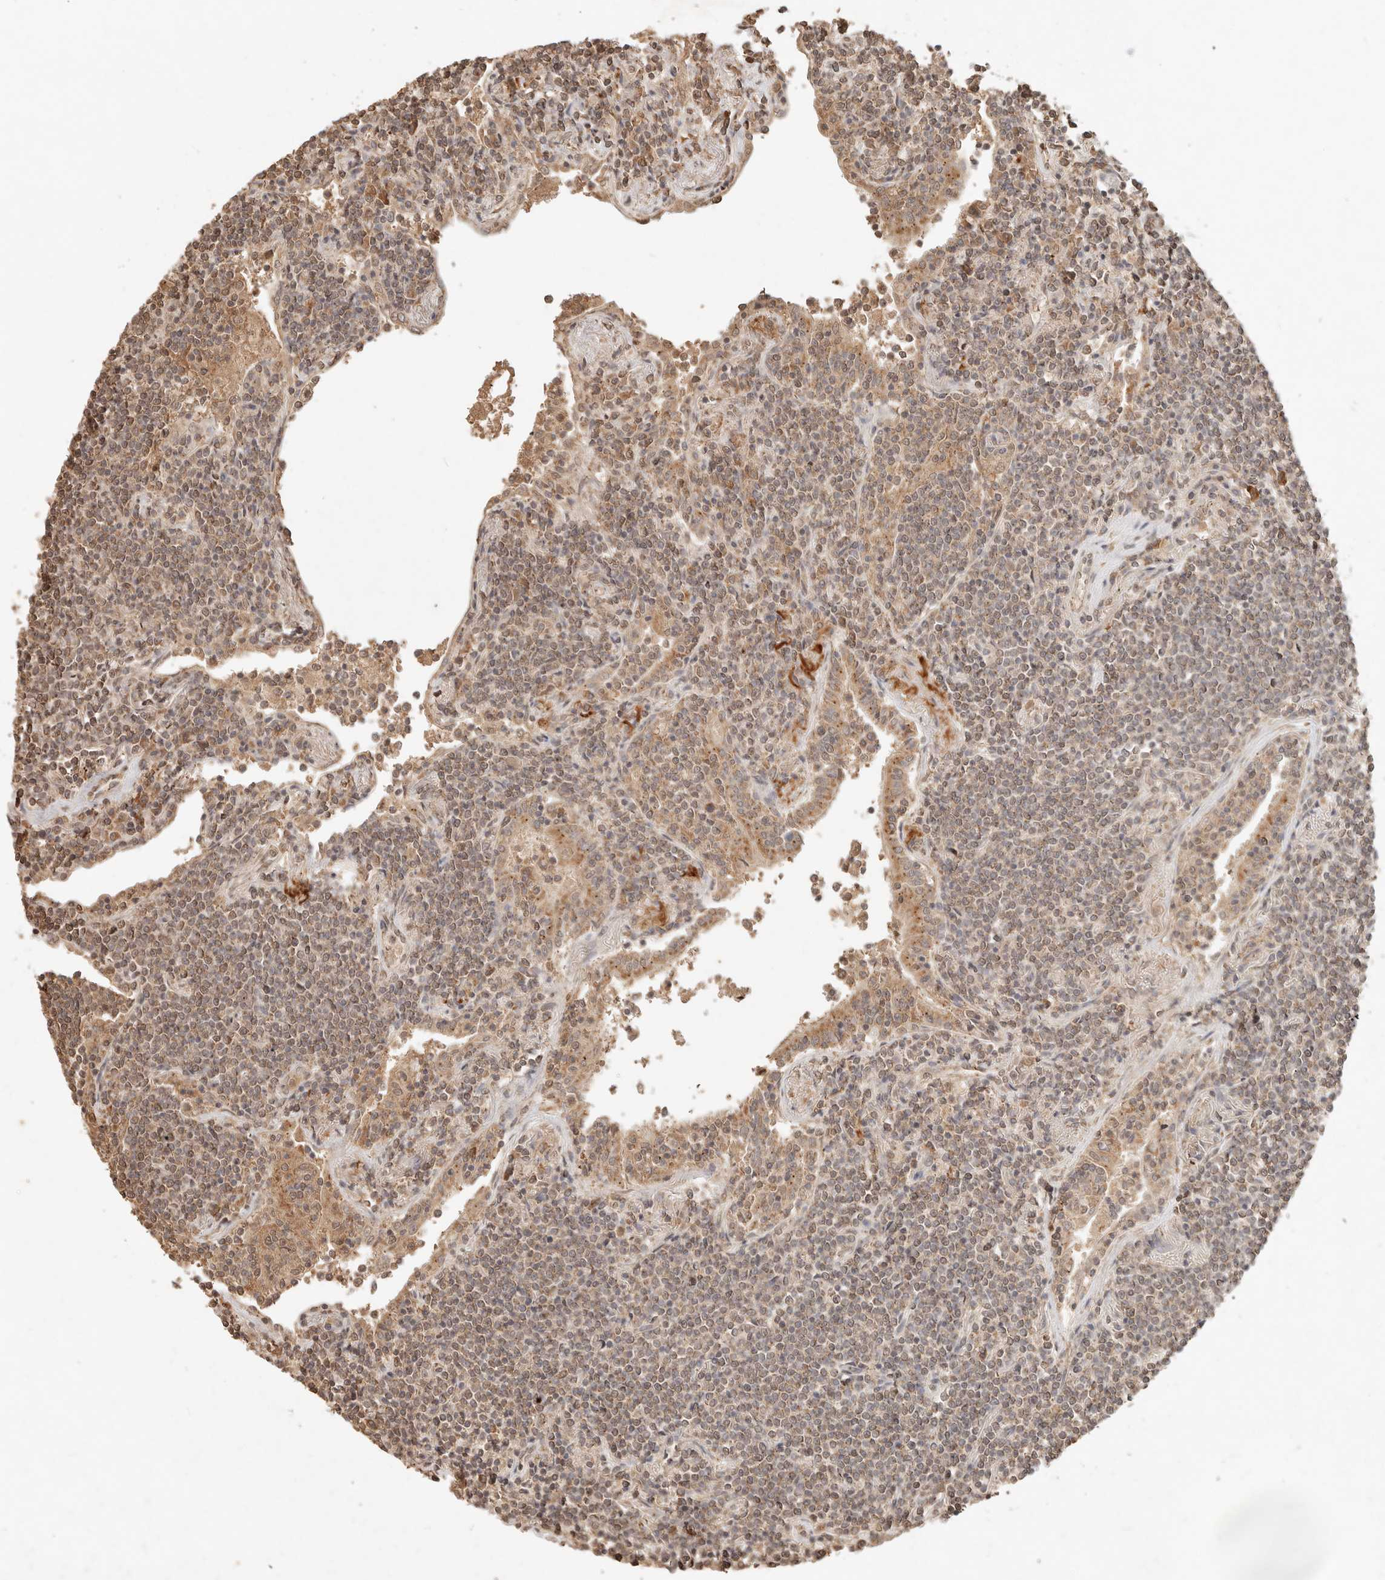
{"staining": {"intensity": "weak", "quantity": "25%-75%", "location": "cytoplasmic/membranous"}, "tissue": "lymphoma", "cell_type": "Tumor cells", "image_type": "cancer", "snomed": [{"axis": "morphology", "description": "Malignant lymphoma, non-Hodgkin's type, Low grade"}, {"axis": "topography", "description": "Lung"}], "caption": "Lymphoma stained with a protein marker shows weak staining in tumor cells.", "gene": "LMO4", "patient": {"sex": "female", "age": 71}}